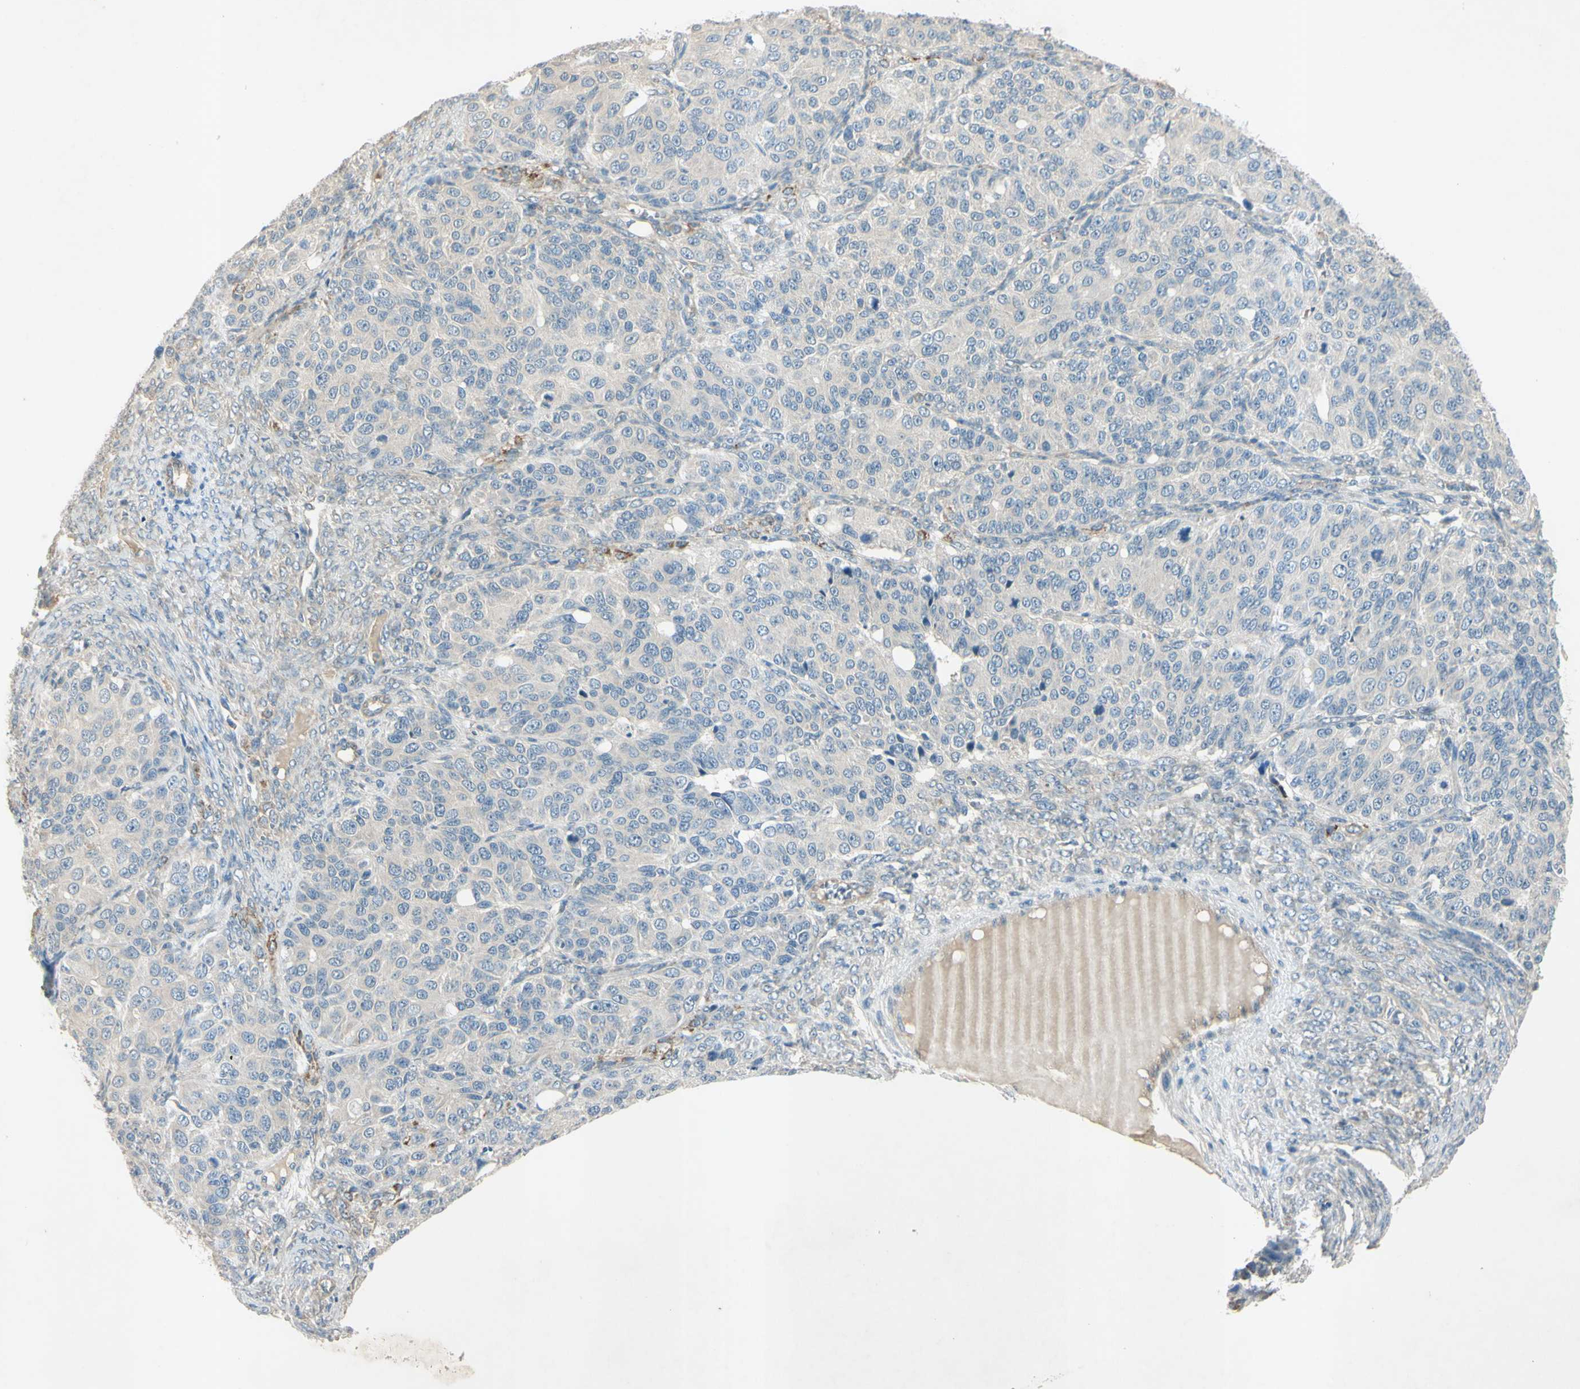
{"staining": {"intensity": "negative", "quantity": "none", "location": "none"}, "tissue": "ovarian cancer", "cell_type": "Tumor cells", "image_type": "cancer", "snomed": [{"axis": "morphology", "description": "Carcinoma, endometroid"}, {"axis": "topography", "description": "Ovary"}], "caption": "An immunohistochemistry image of ovarian cancer (endometroid carcinoma) is shown. There is no staining in tumor cells of ovarian cancer (endometroid carcinoma).", "gene": "AATK", "patient": {"sex": "female", "age": 51}}